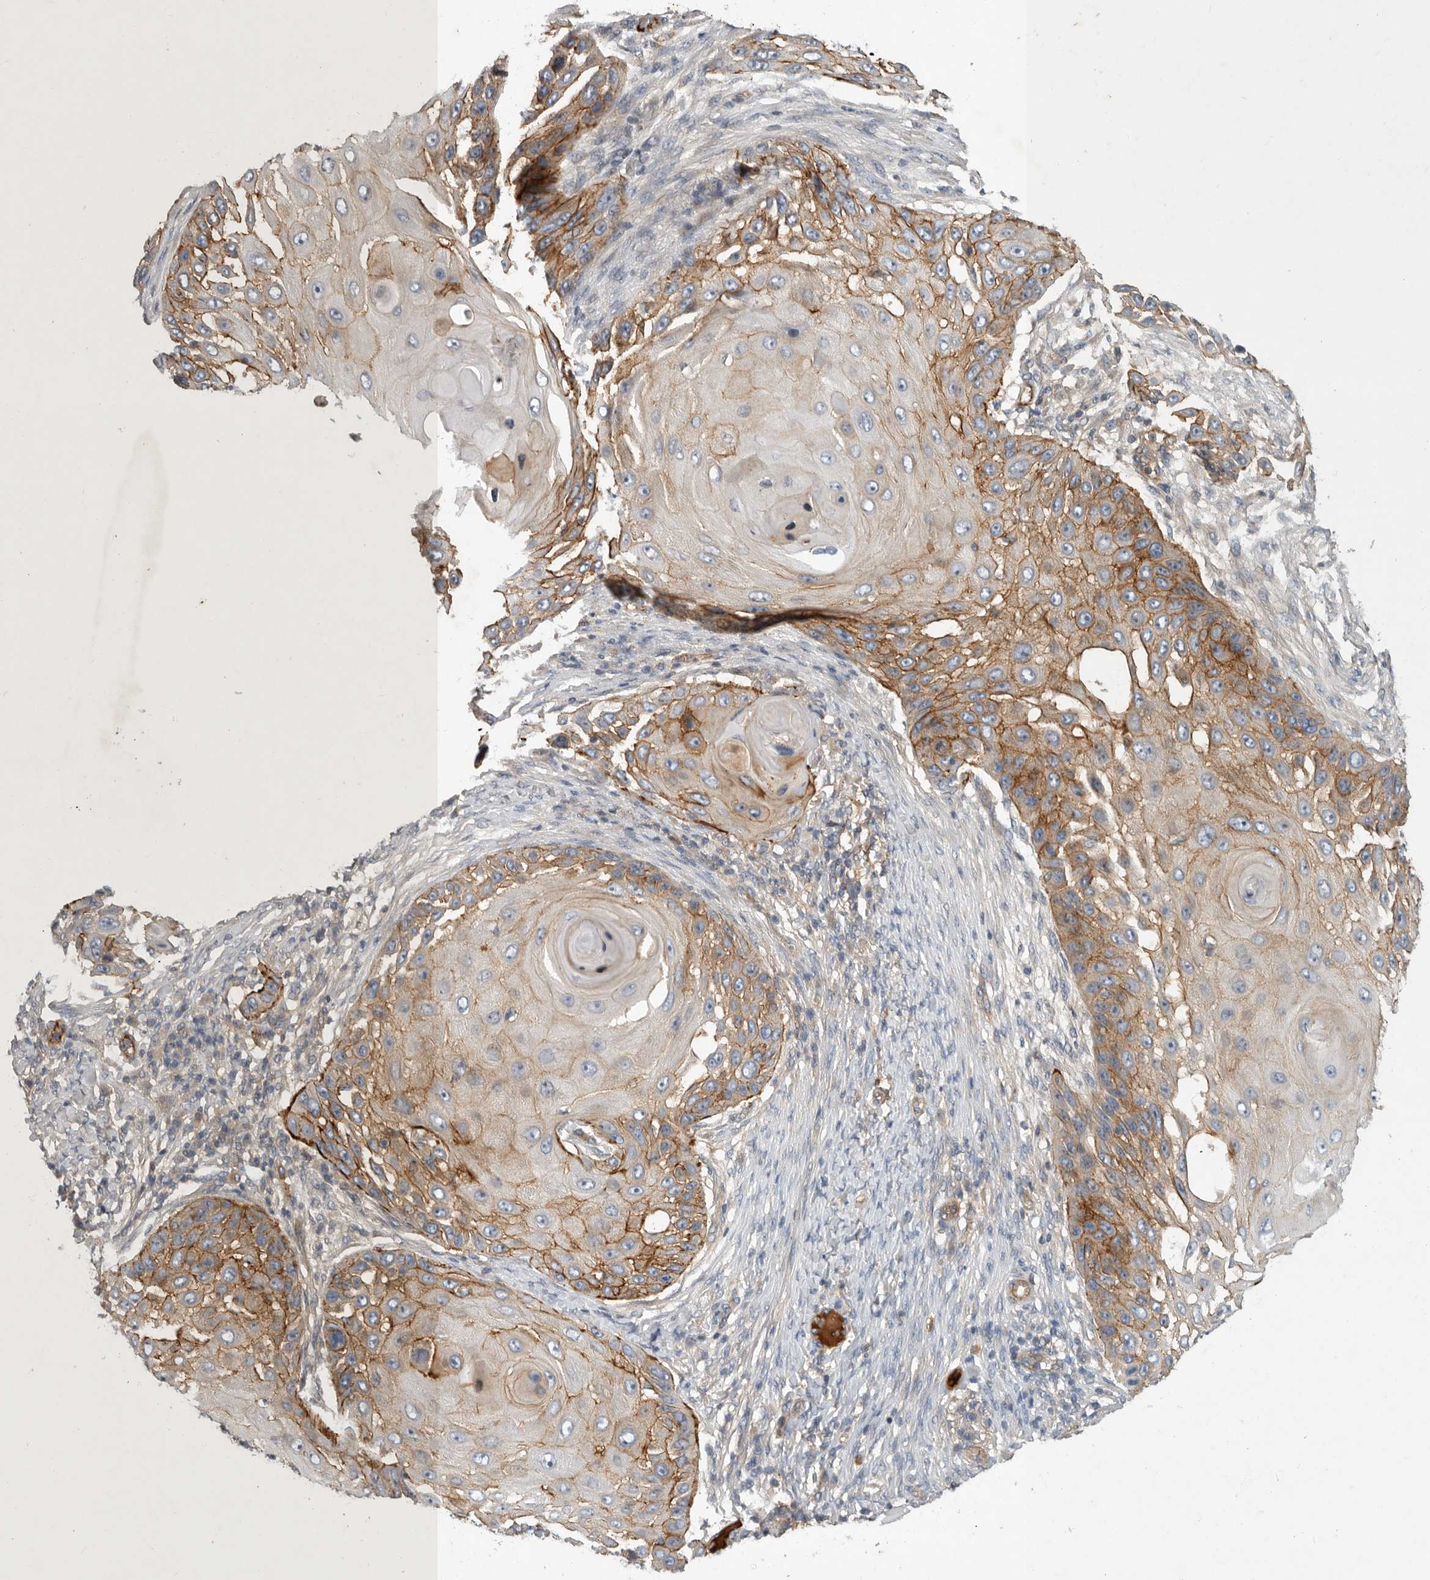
{"staining": {"intensity": "moderate", "quantity": ">75%", "location": "cytoplasmic/membranous"}, "tissue": "skin cancer", "cell_type": "Tumor cells", "image_type": "cancer", "snomed": [{"axis": "morphology", "description": "Squamous cell carcinoma, NOS"}, {"axis": "topography", "description": "Skin"}], "caption": "Tumor cells show moderate cytoplasmic/membranous positivity in about >75% of cells in skin cancer (squamous cell carcinoma). The protein of interest is shown in brown color, while the nuclei are stained blue.", "gene": "MLPH", "patient": {"sex": "female", "age": 44}}